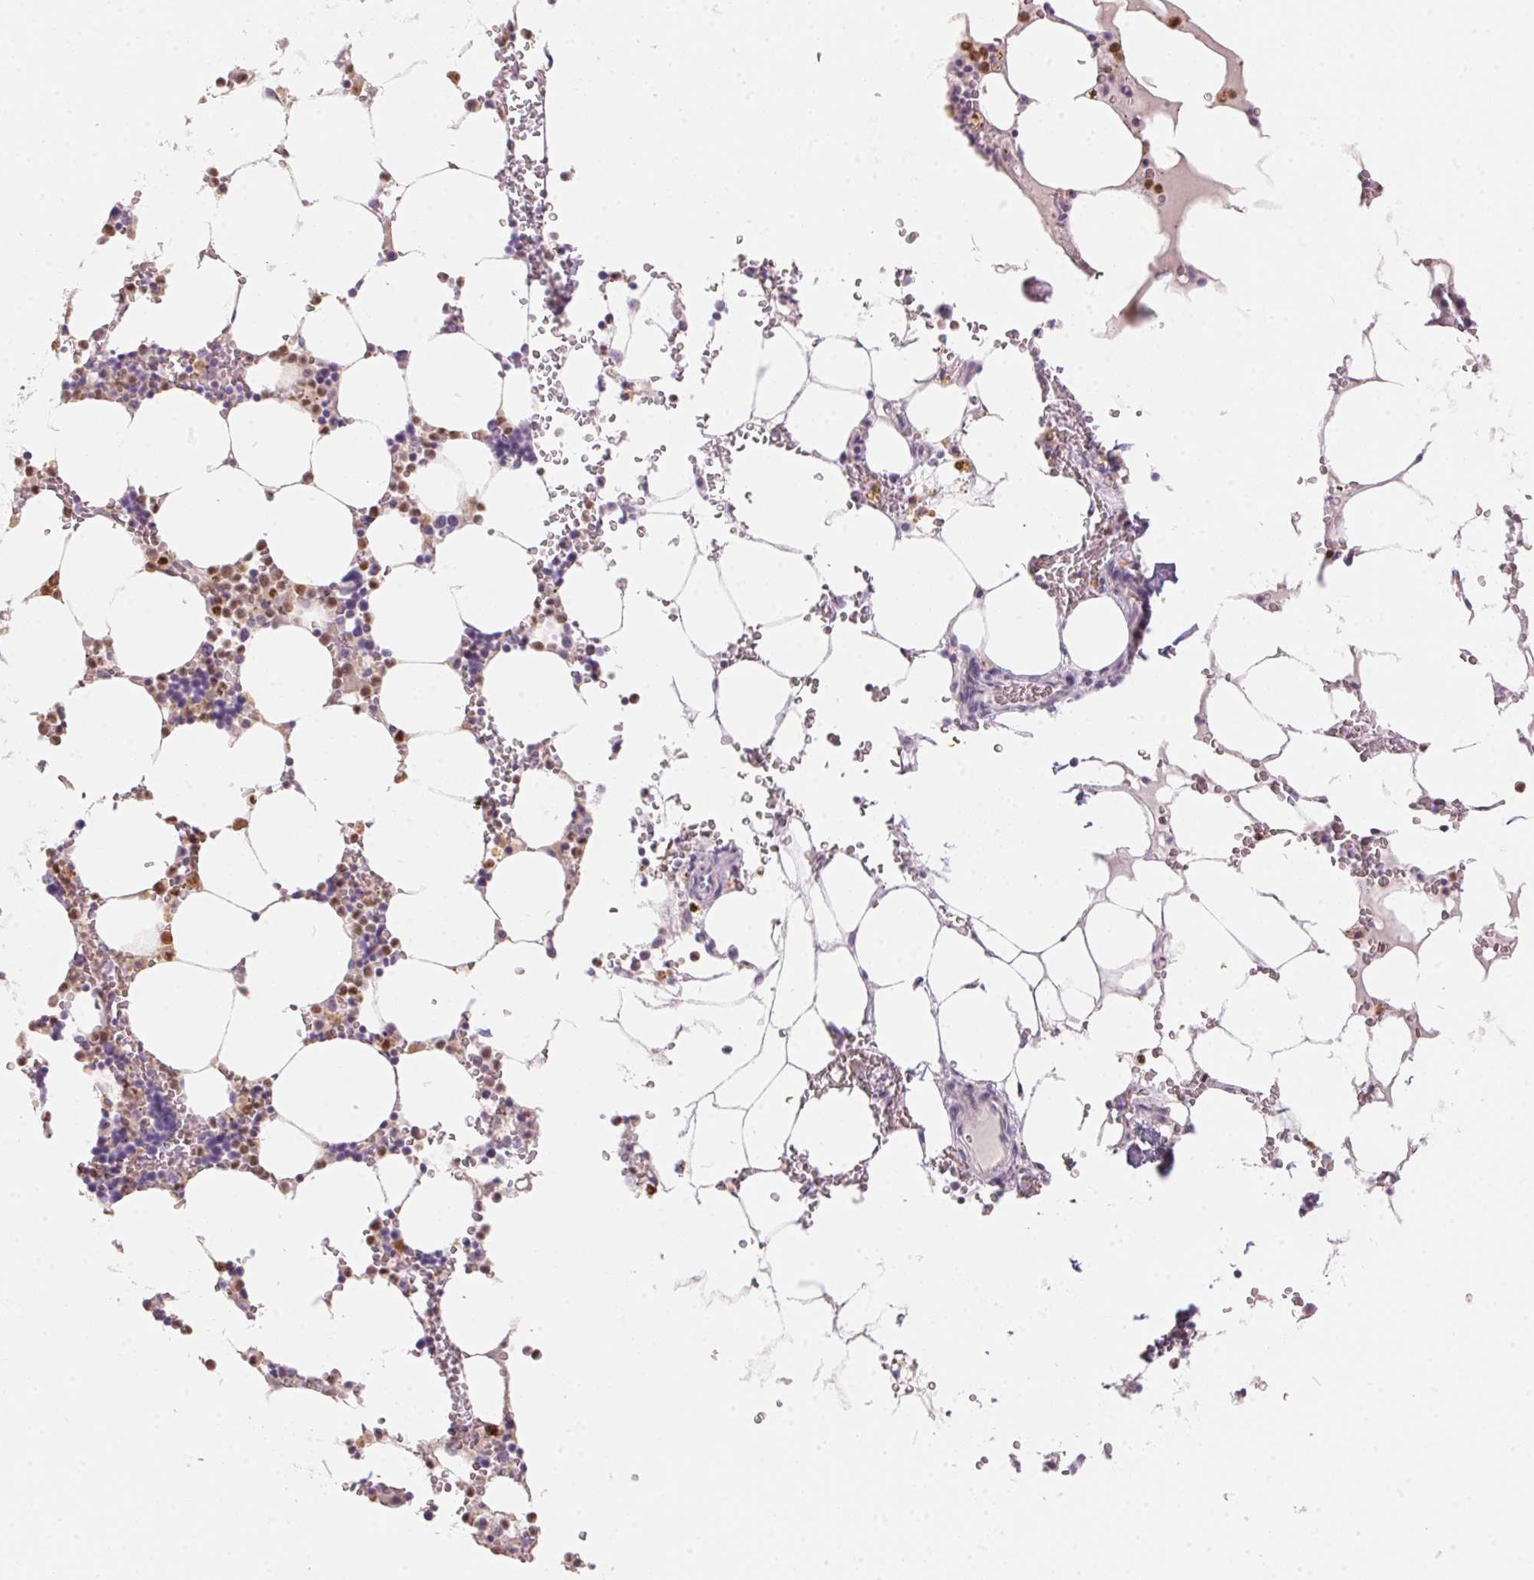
{"staining": {"intensity": "moderate", "quantity": "25%-75%", "location": "cytoplasmic/membranous"}, "tissue": "bone marrow", "cell_type": "Hematopoietic cells", "image_type": "normal", "snomed": [{"axis": "morphology", "description": "Normal tissue, NOS"}, {"axis": "topography", "description": "Bone marrow"}], "caption": "Hematopoietic cells demonstrate medium levels of moderate cytoplasmic/membranous staining in about 25%-75% of cells in benign human bone marrow. Using DAB (brown) and hematoxylin (blue) stains, captured at high magnification using brightfield microscopy.", "gene": "SERPINB1", "patient": {"sex": "male", "age": 64}}